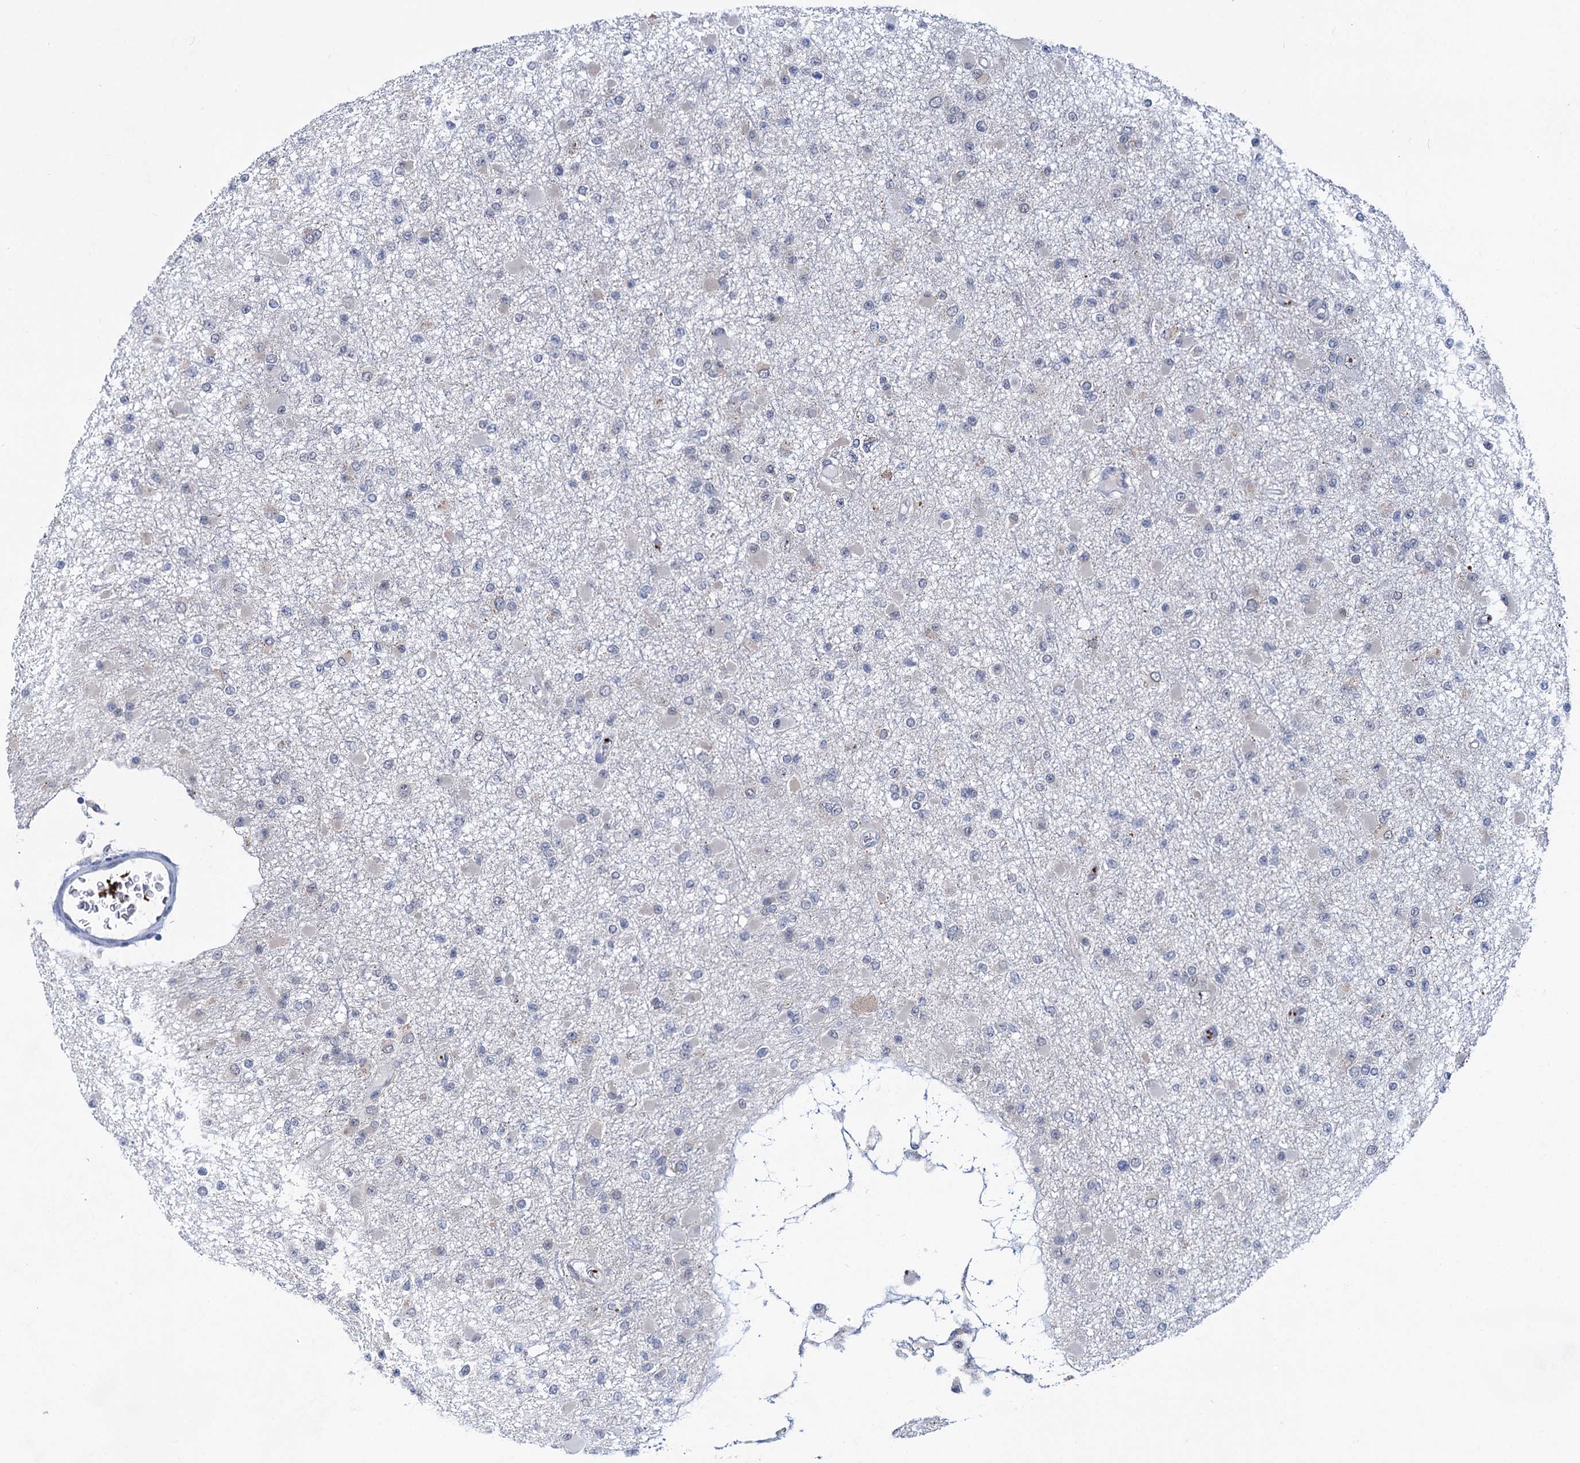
{"staining": {"intensity": "negative", "quantity": "none", "location": "none"}, "tissue": "glioma", "cell_type": "Tumor cells", "image_type": "cancer", "snomed": [{"axis": "morphology", "description": "Glioma, malignant, Low grade"}, {"axis": "topography", "description": "Brain"}], "caption": "IHC of glioma reveals no expression in tumor cells. (DAB IHC, high magnification).", "gene": "MON2", "patient": {"sex": "female", "age": 22}}